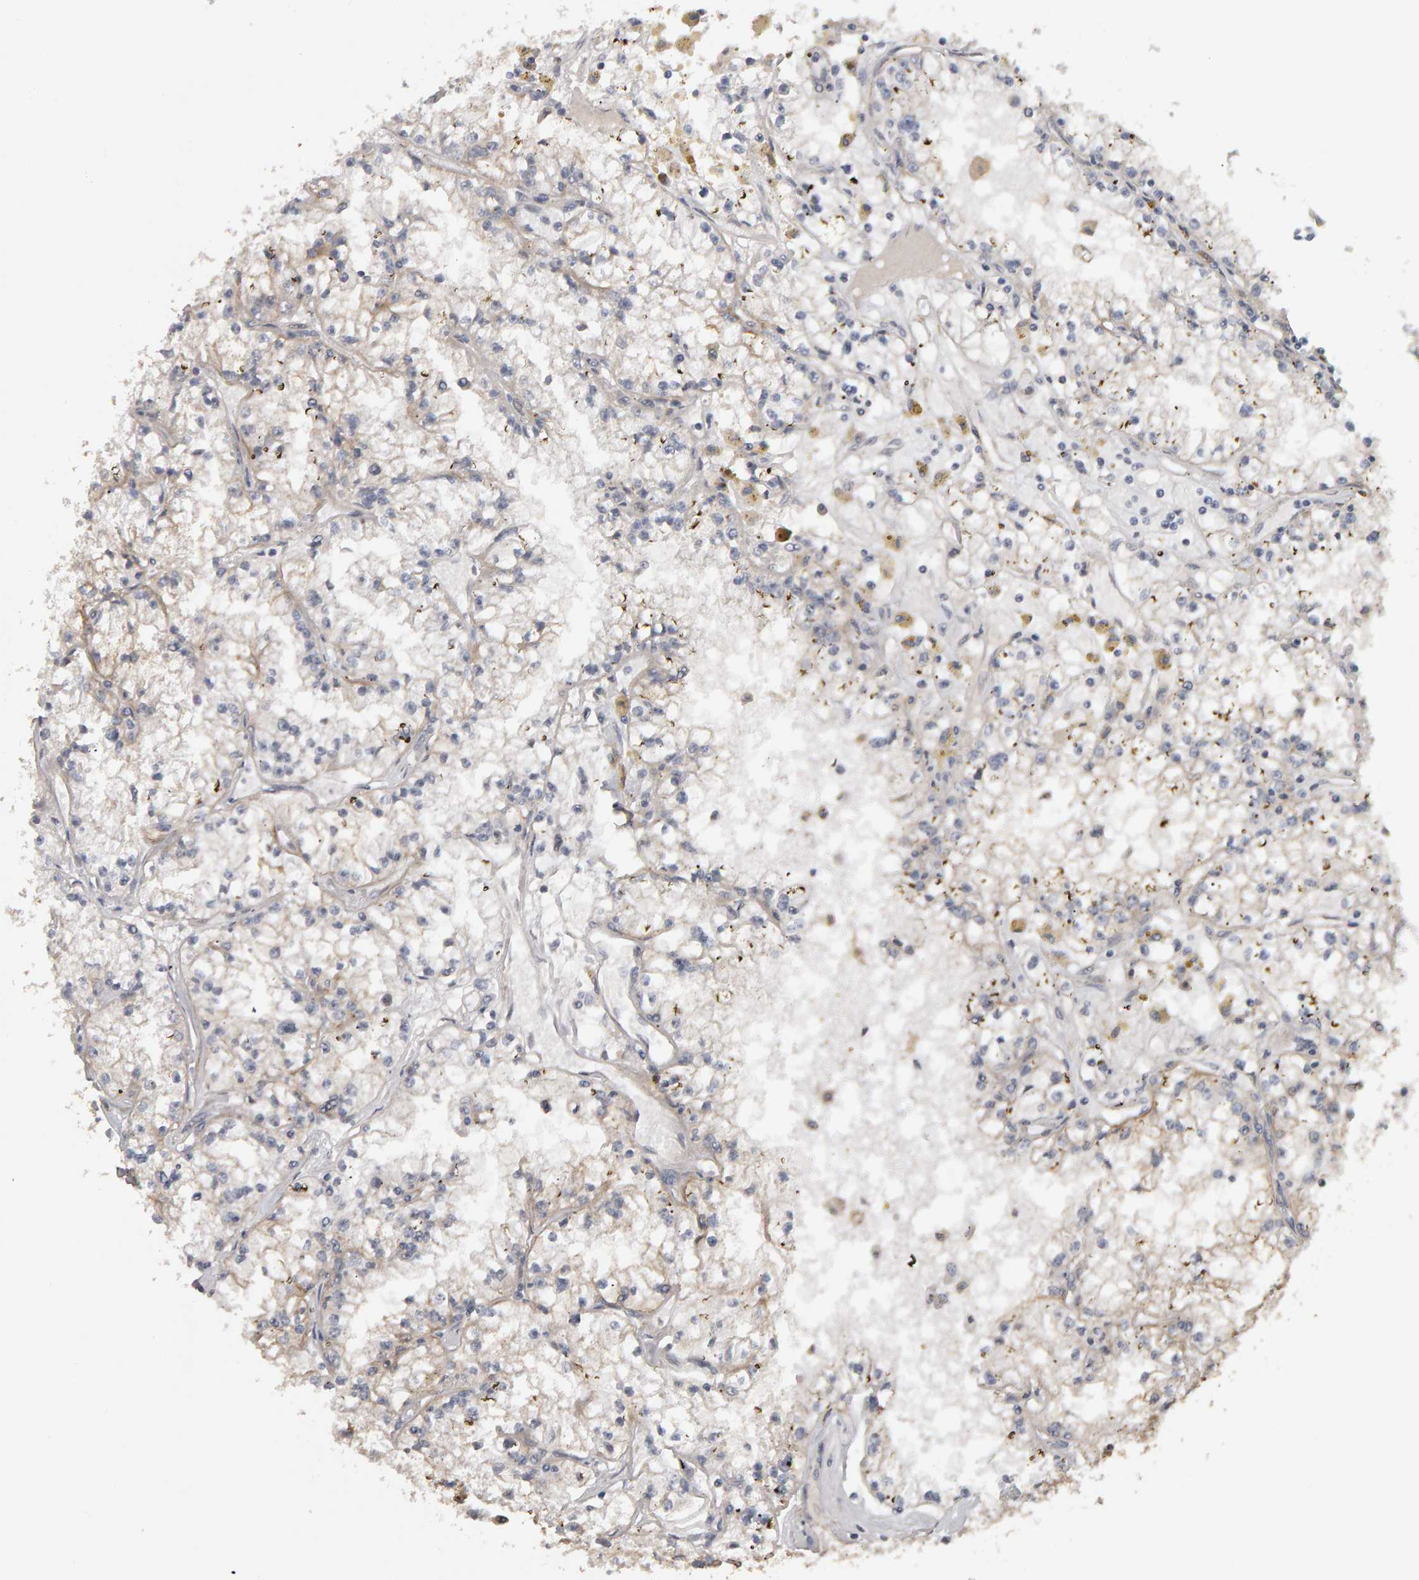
{"staining": {"intensity": "negative", "quantity": "none", "location": "none"}, "tissue": "renal cancer", "cell_type": "Tumor cells", "image_type": "cancer", "snomed": [{"axis": "morphology", "description": "Adenocarcinoma, NOS"}, {"axis": "topography", "description": "Kidney"}], "caption": "A histopathology image of adenocarcinoma (renal) stained for a protein shows no brown staining in tumor cells. Brightfield microscopy of IHC stained with DAB (brown) and hematoxylin (blue), captured at high magnification.", "gene": "CDCA5", "patient": {"sex": "male", "age": 56}}